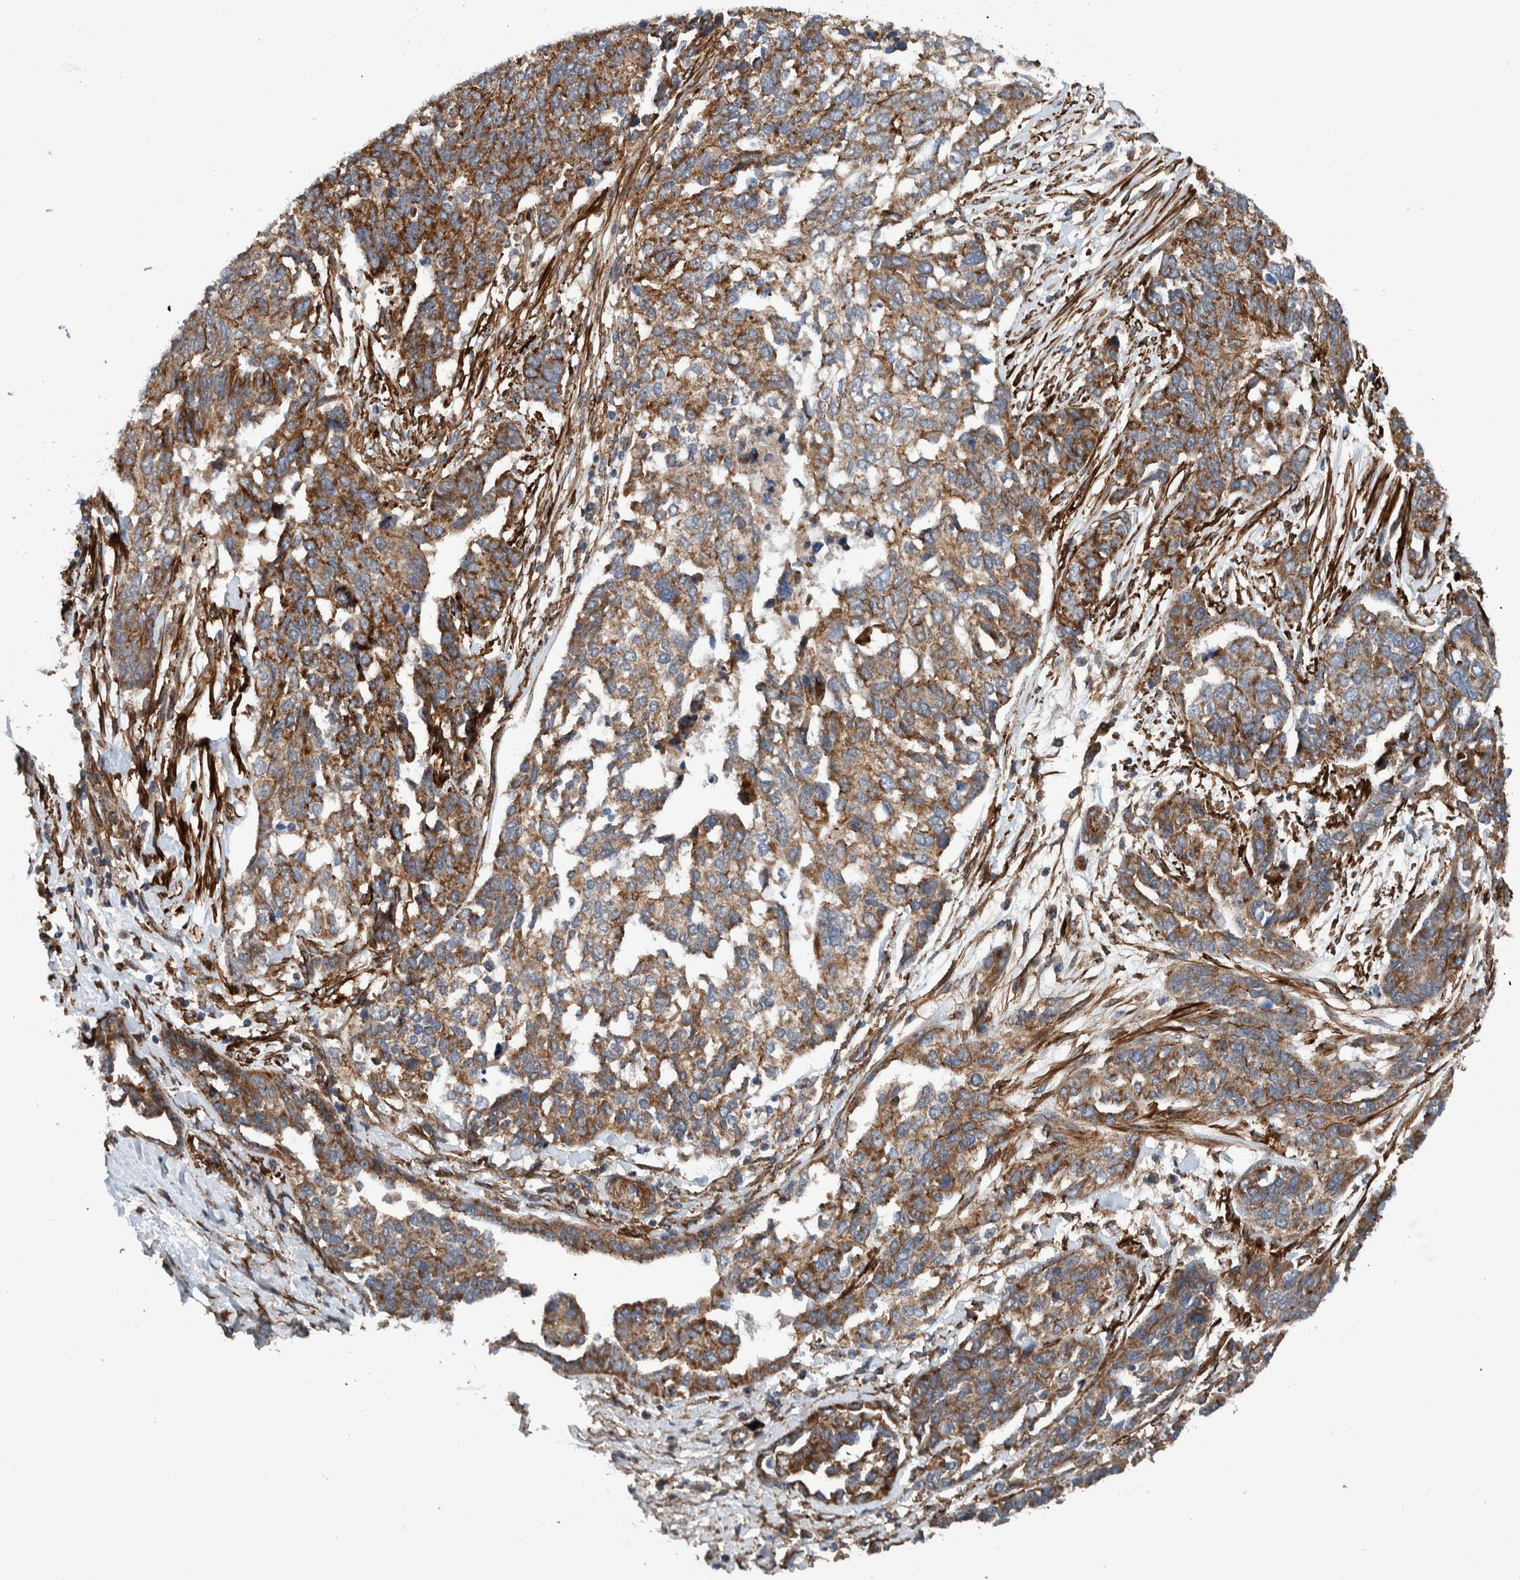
{"staining": {"intensity": "moderate", "quantity": ">75%", "location": "cytoplasmic/membranous"}, "tissue": "ovarian cancer", "cell_type": "Tumor cells", "image_type": "cancer", "snomed": [{"axis": "morphology", "description": "Cystadenocarcinoma, serous, NOS"}, {"axis": "topography", "description": "Ovary"}], "caption": "Tumor cells reveal medium levels of moderate cytoplasmic/membranous expression in approximately >75% of cells in human ovarian cancer. (IHC, brightfield microscopy, high magnification).", "gene": "SLC25A10", "patient": {"sex": "female", "age": 44}}